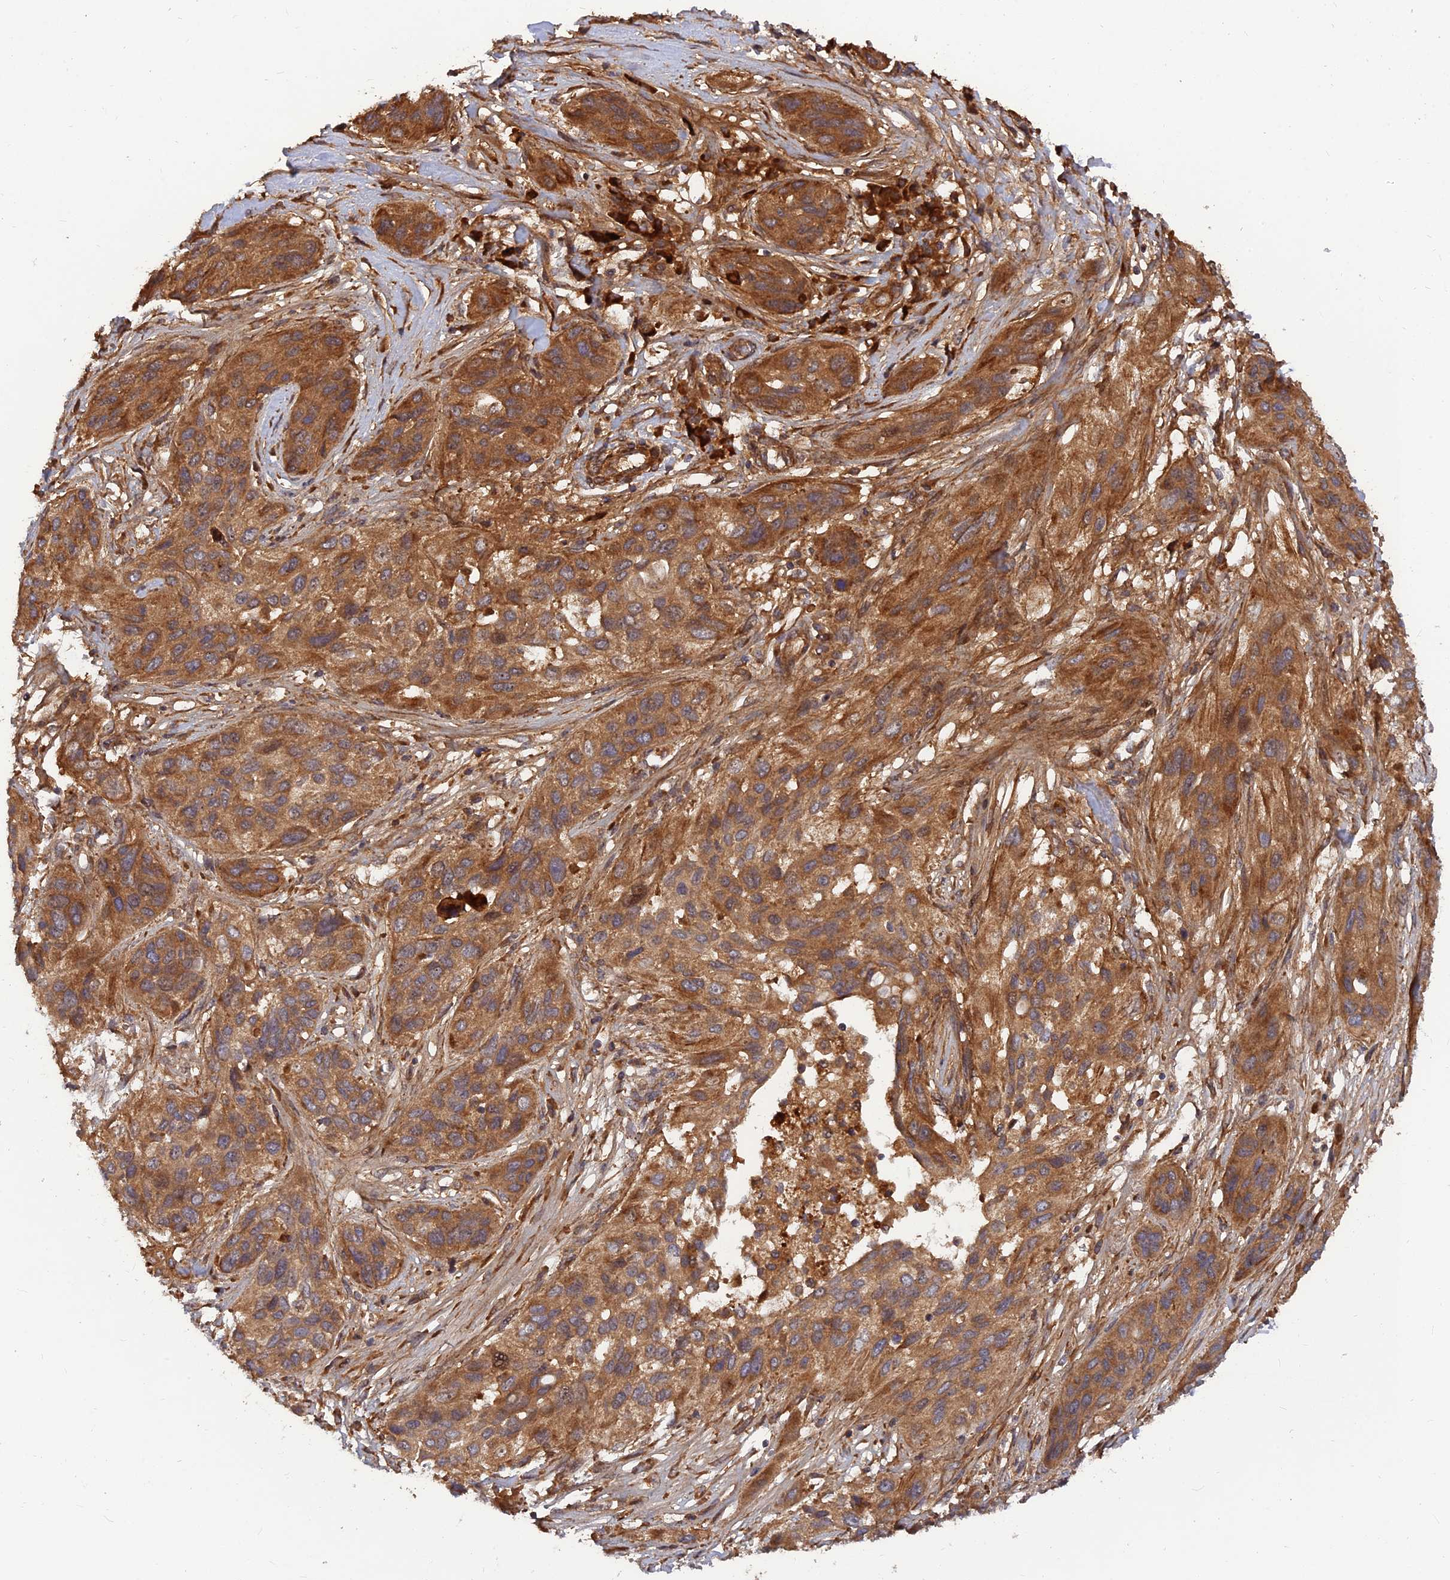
{"staining": {"intensity": "moderate", "quantity": ">75%", "location": "cytoplasmic/membranous"}, "tissue": "lung cancer", "cell_type": "Tumor cells", "image_type": "cancer", "snomed": [{"axis": "morphology", "description": "Squamous cell carcinoma, NOS"}, {"axis": "topography", "description": "Lung"}], "caption": "This is an image of IHC staining of lung cancer (squamous cell carcinoma), which shows moderate positivity in the cytoplasmic/membranous of tumor cells.", "gene": "RELCH", "patient": {"sex": "female", "age": 70}}